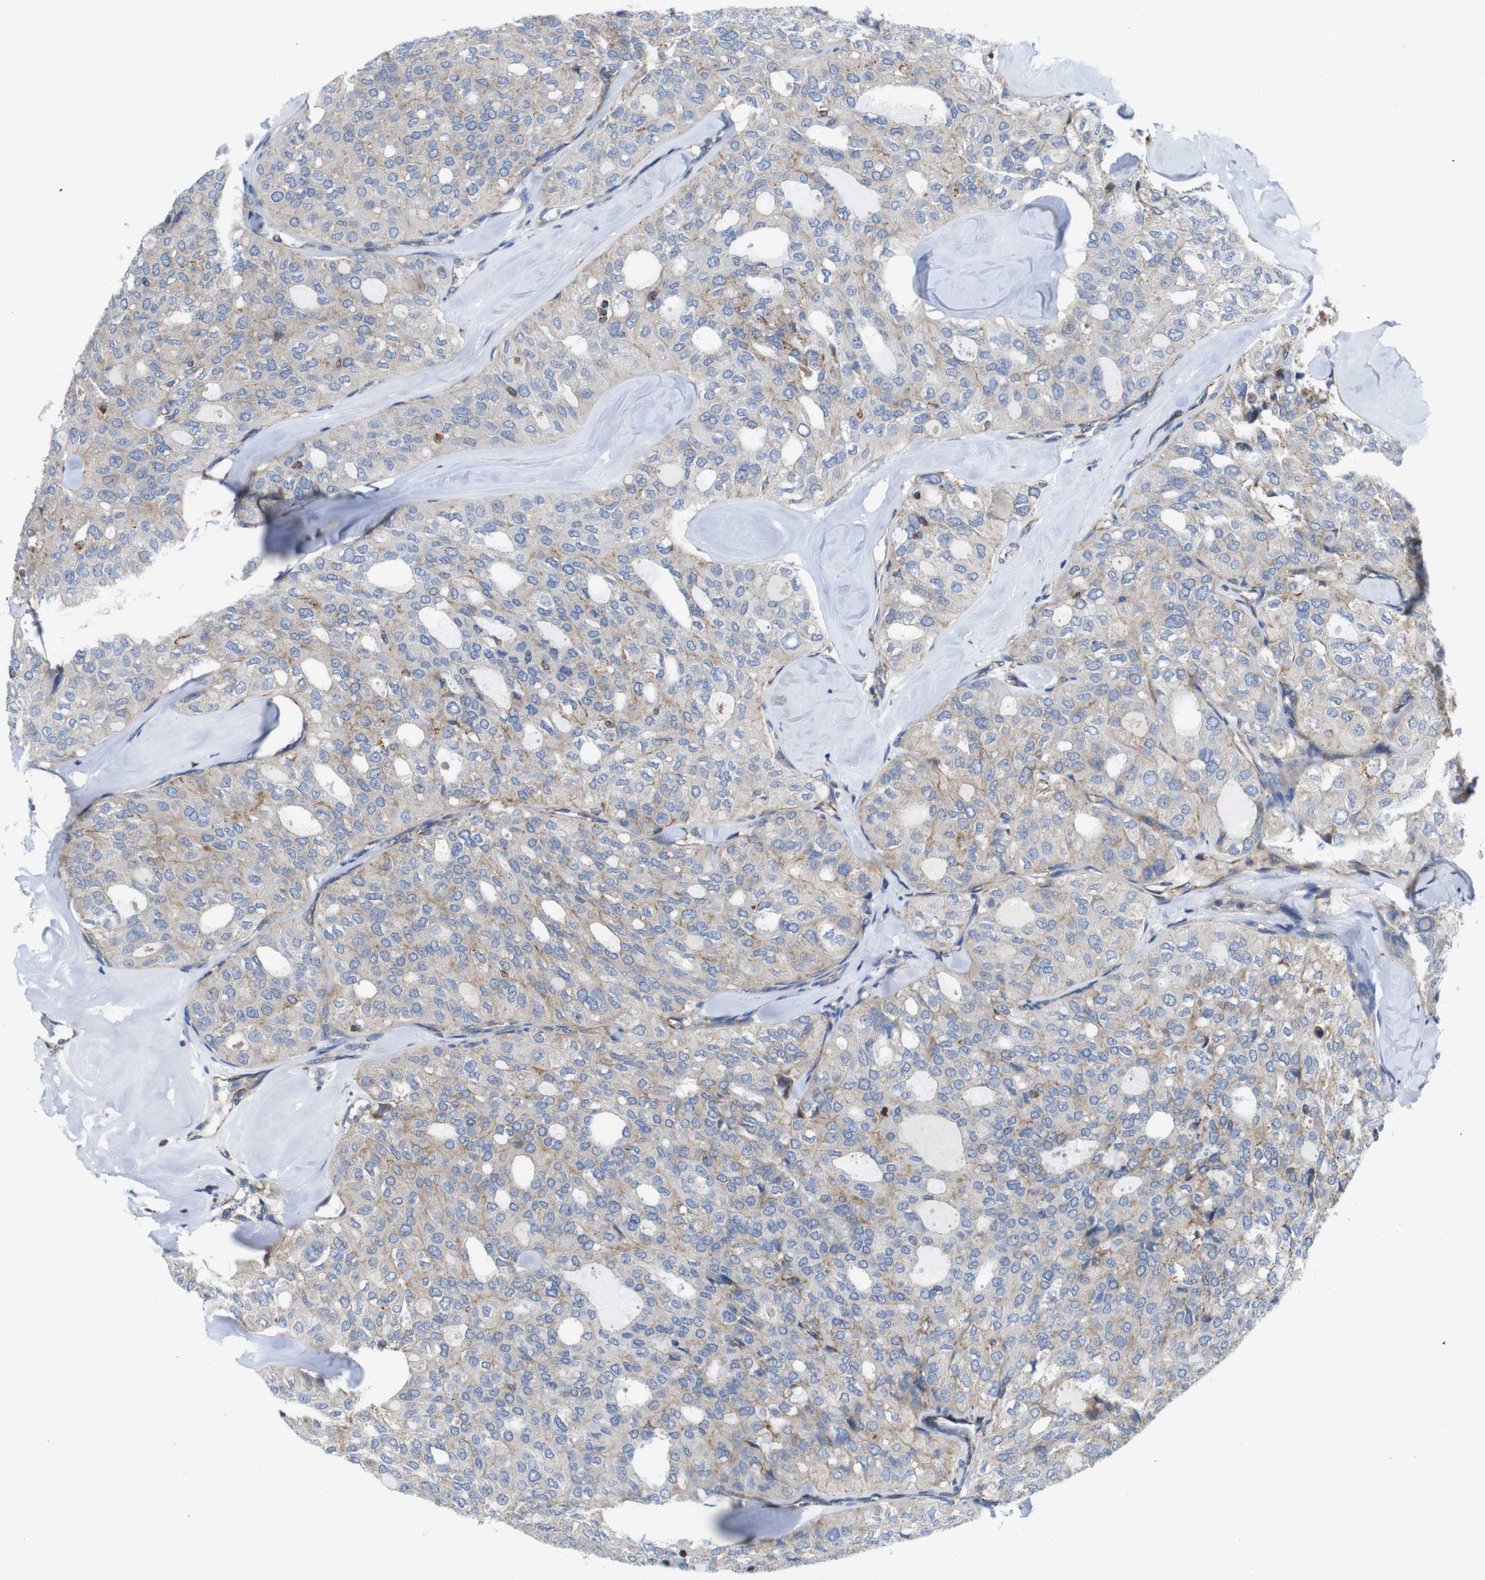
{"staining": {"intensity": "negative", "quantity": "none", "location": "none"}, "tissue": "thyroid cancer", "cell_type": "Tumor cells", "image_type": "cancer", "snomed": [{"axis": "morphology", "description": "Follicular adenoma carcinoma, NOS"}, {"axis": "topography", "description": "Thyroid gland"}], "caption": "DAB (3,3'-diaminobenzidine) immunohistochemical staining of human thyroid follicular adenoma carcinoma shows no significant staining in tumor cells.", "gene": "PDCD1LG2", "patient": {"sex": "male", "age": 75}}